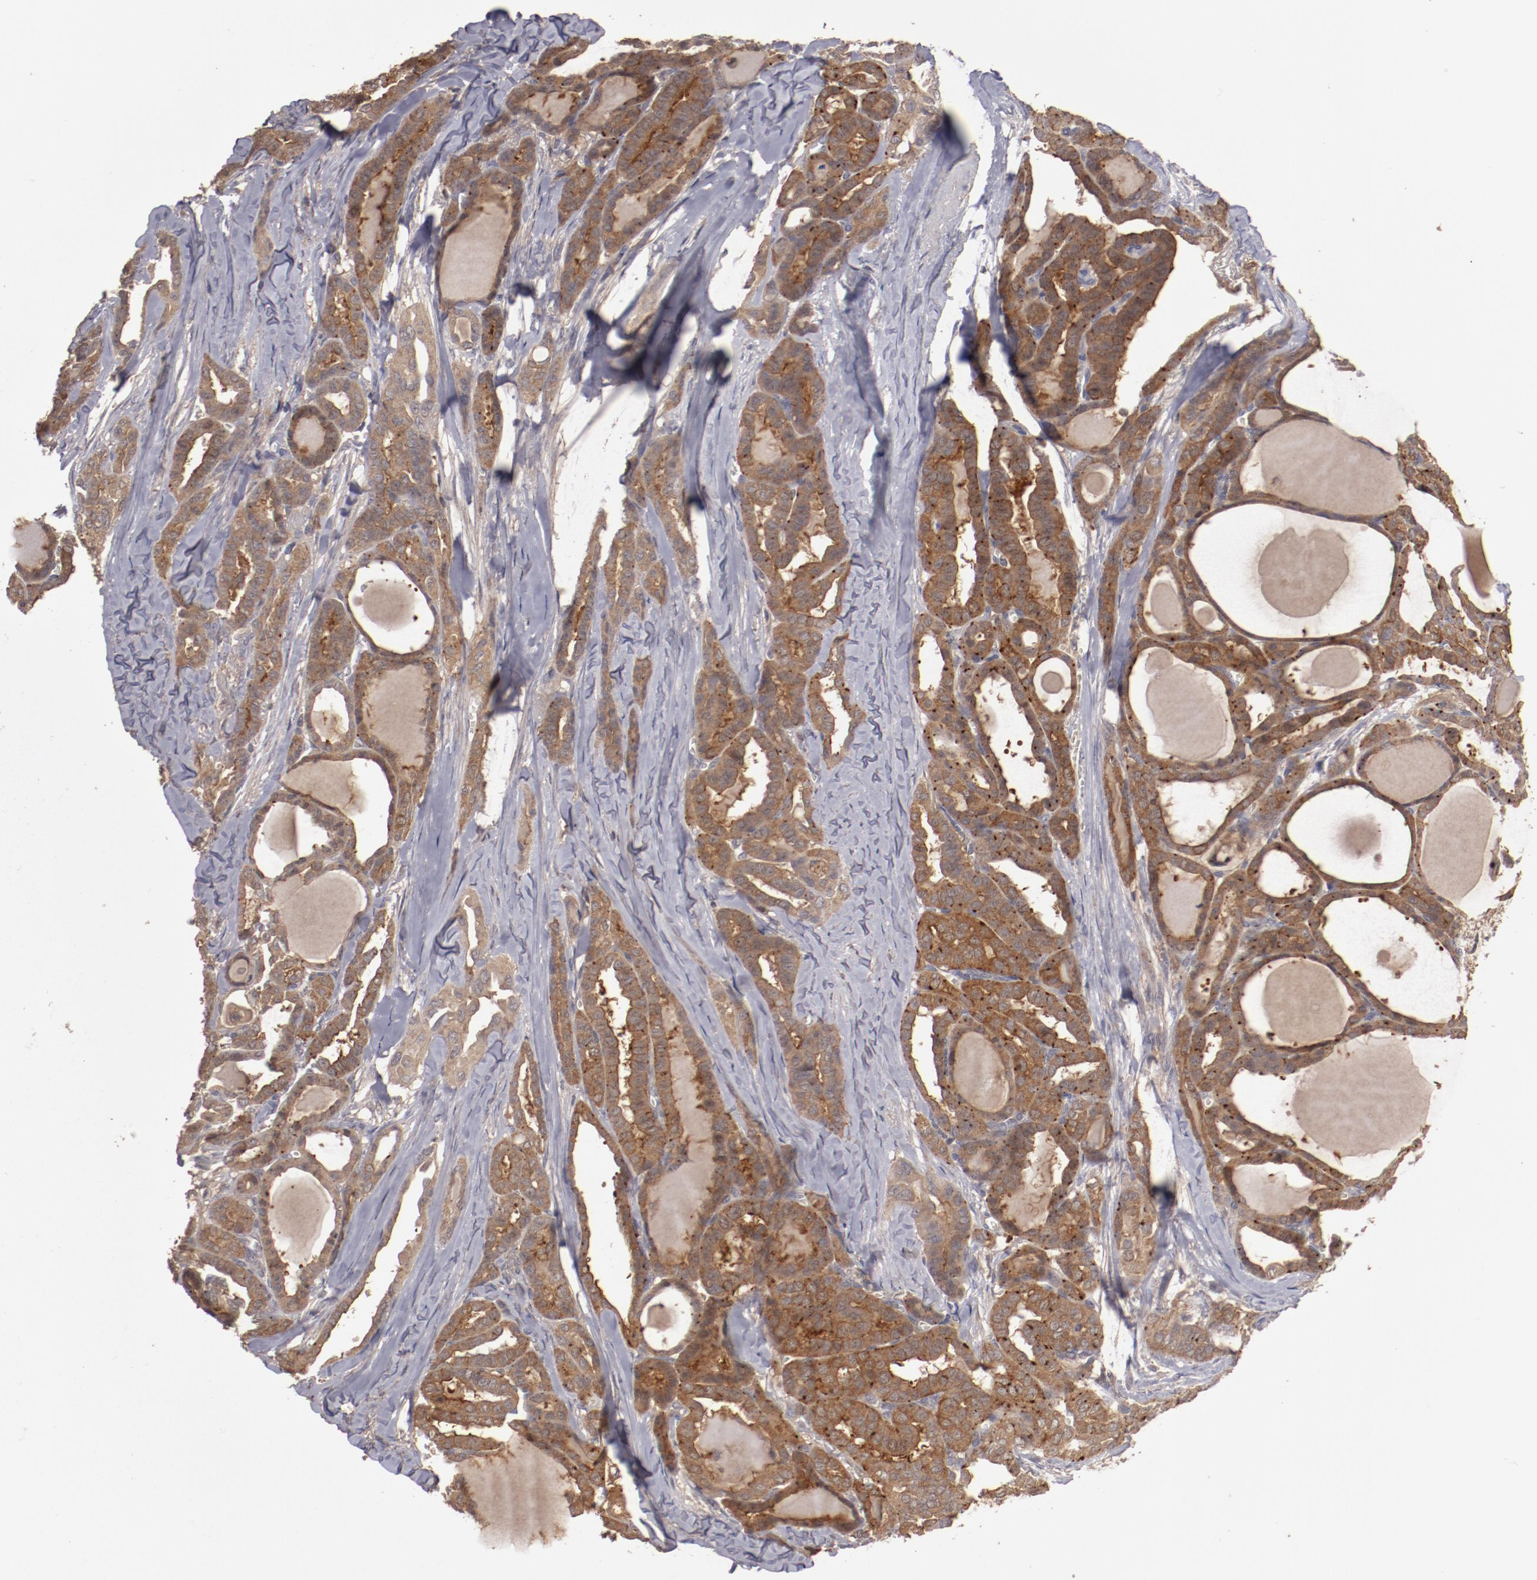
{"staining": {"intensity": "strong", "quantity": ">75%", "location": "cytoplasmic/membranous"}, "tissue": "thyroid cancer", "cell_type": "Tumor cells", "image_type": "cancer", "snomed": [{"axis": "morphology", "description": "Carcinoma, NOS"}, {"axis": "topography", "description": "Thyroid gland"}], "caption": "This photomicrograph shows immunohistochemistry (IHC) staining of carcinoma (thyroid), with high strong cytoplasmic/membranous staining in approximately >75% of tumor cells.", "gene": "LRRC75B", "patient": {"sex": "female", "age": 91}}